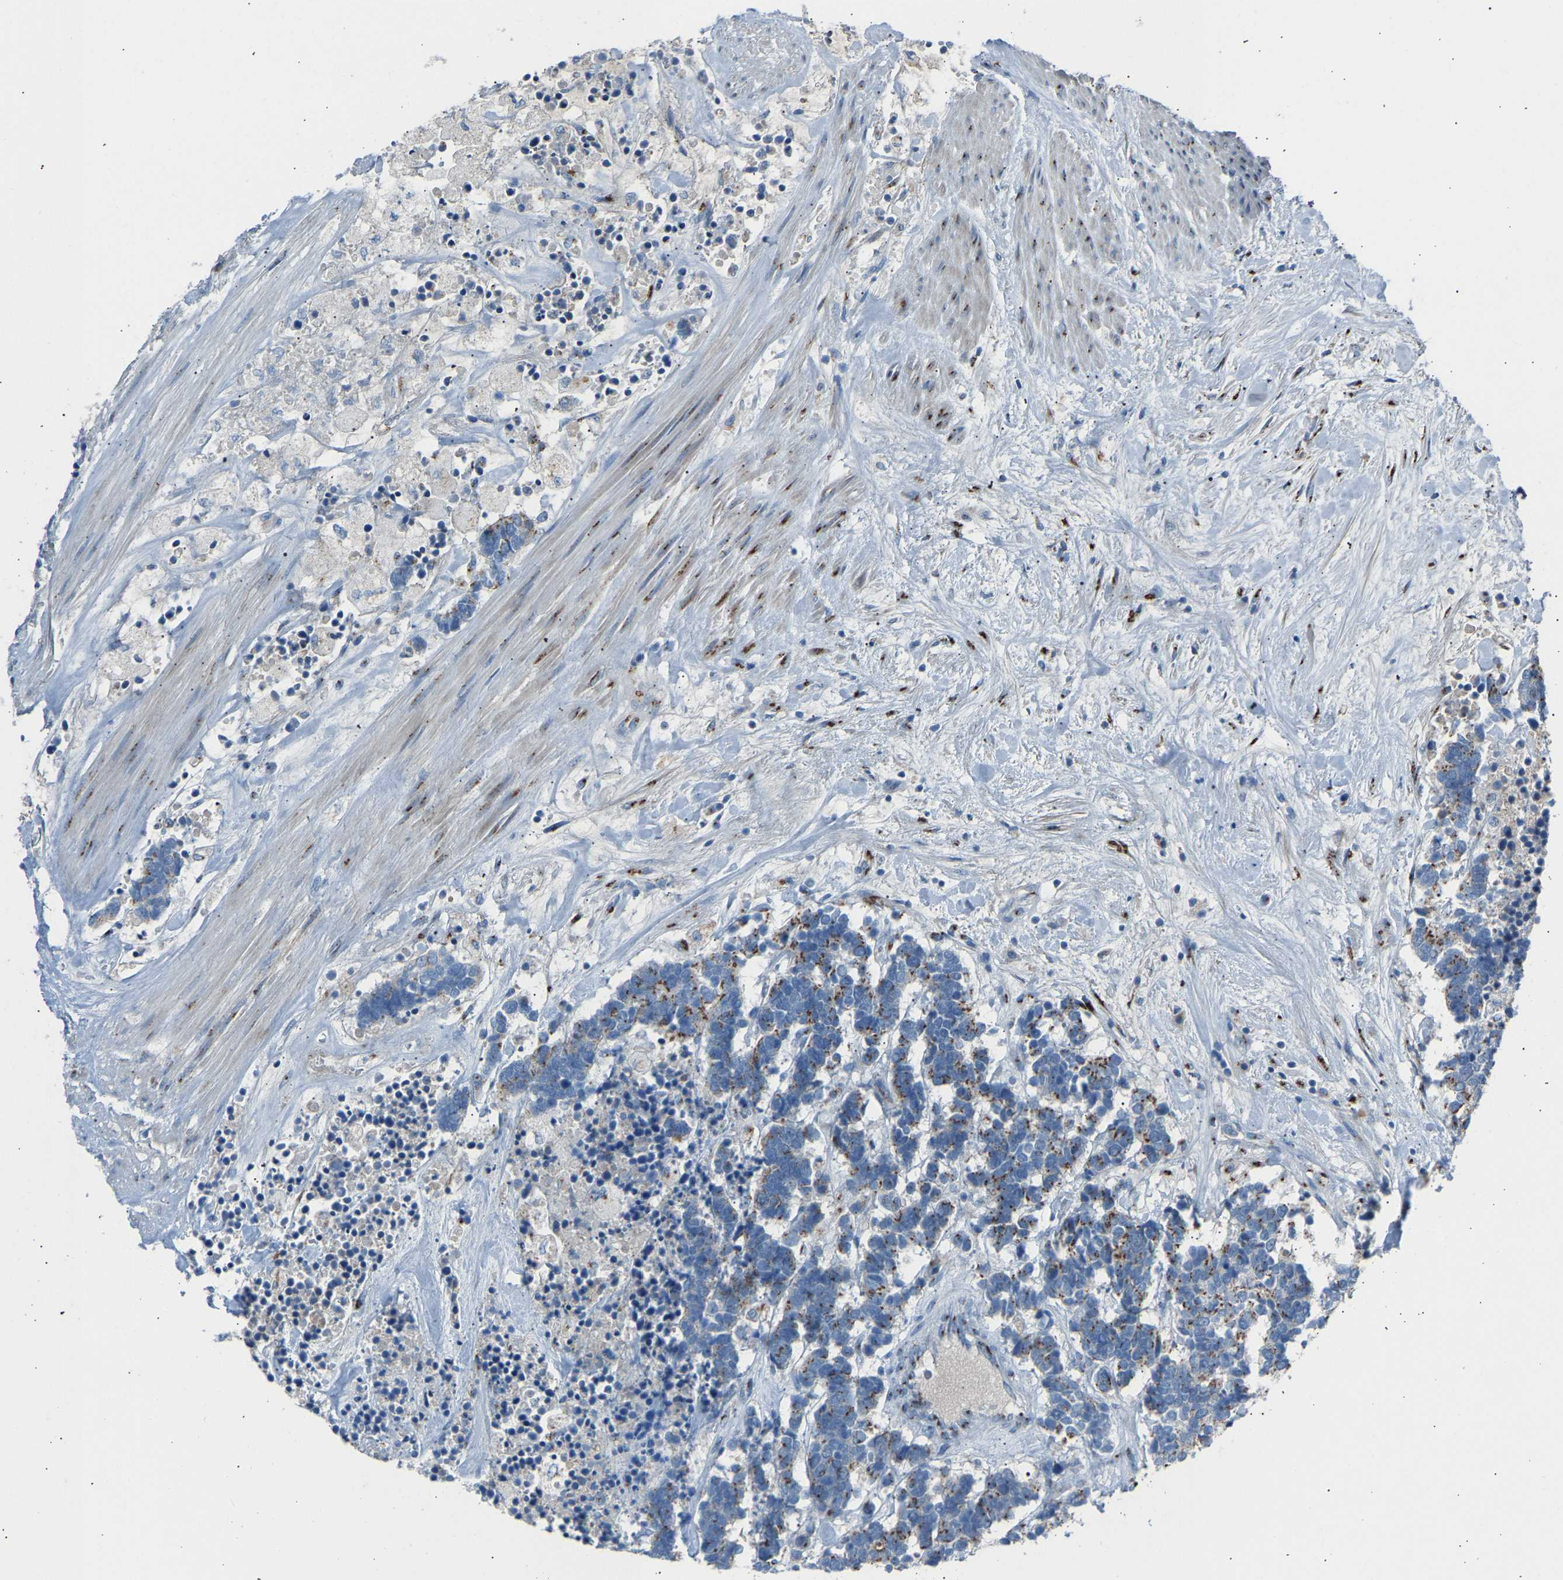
{"staining": {"intensity": "moderate", "quantity": "25%-75%", "location": "cytoplasmic/membranous"}, "tissue": "carcinoid", "cell_type": "Tumor cells", "image_type": "cancer", "snomed": [{"axis": "morphology", "description": "Carcinoma, NOS"}, {"axis": "morphology", "description": "Carcinoid, malignant, NOS"}, {"axis": "topography", "description": "Urinary bladder"}], "caption": "There is medium levels of moderate cytoplasmic/membranous positivity in tumor cells of malignant carcinoid, as demonstrated by immunohistochemical staining (brown color).", "gene": "CYREN", "patient": {"sex": "male", "age": 57}}